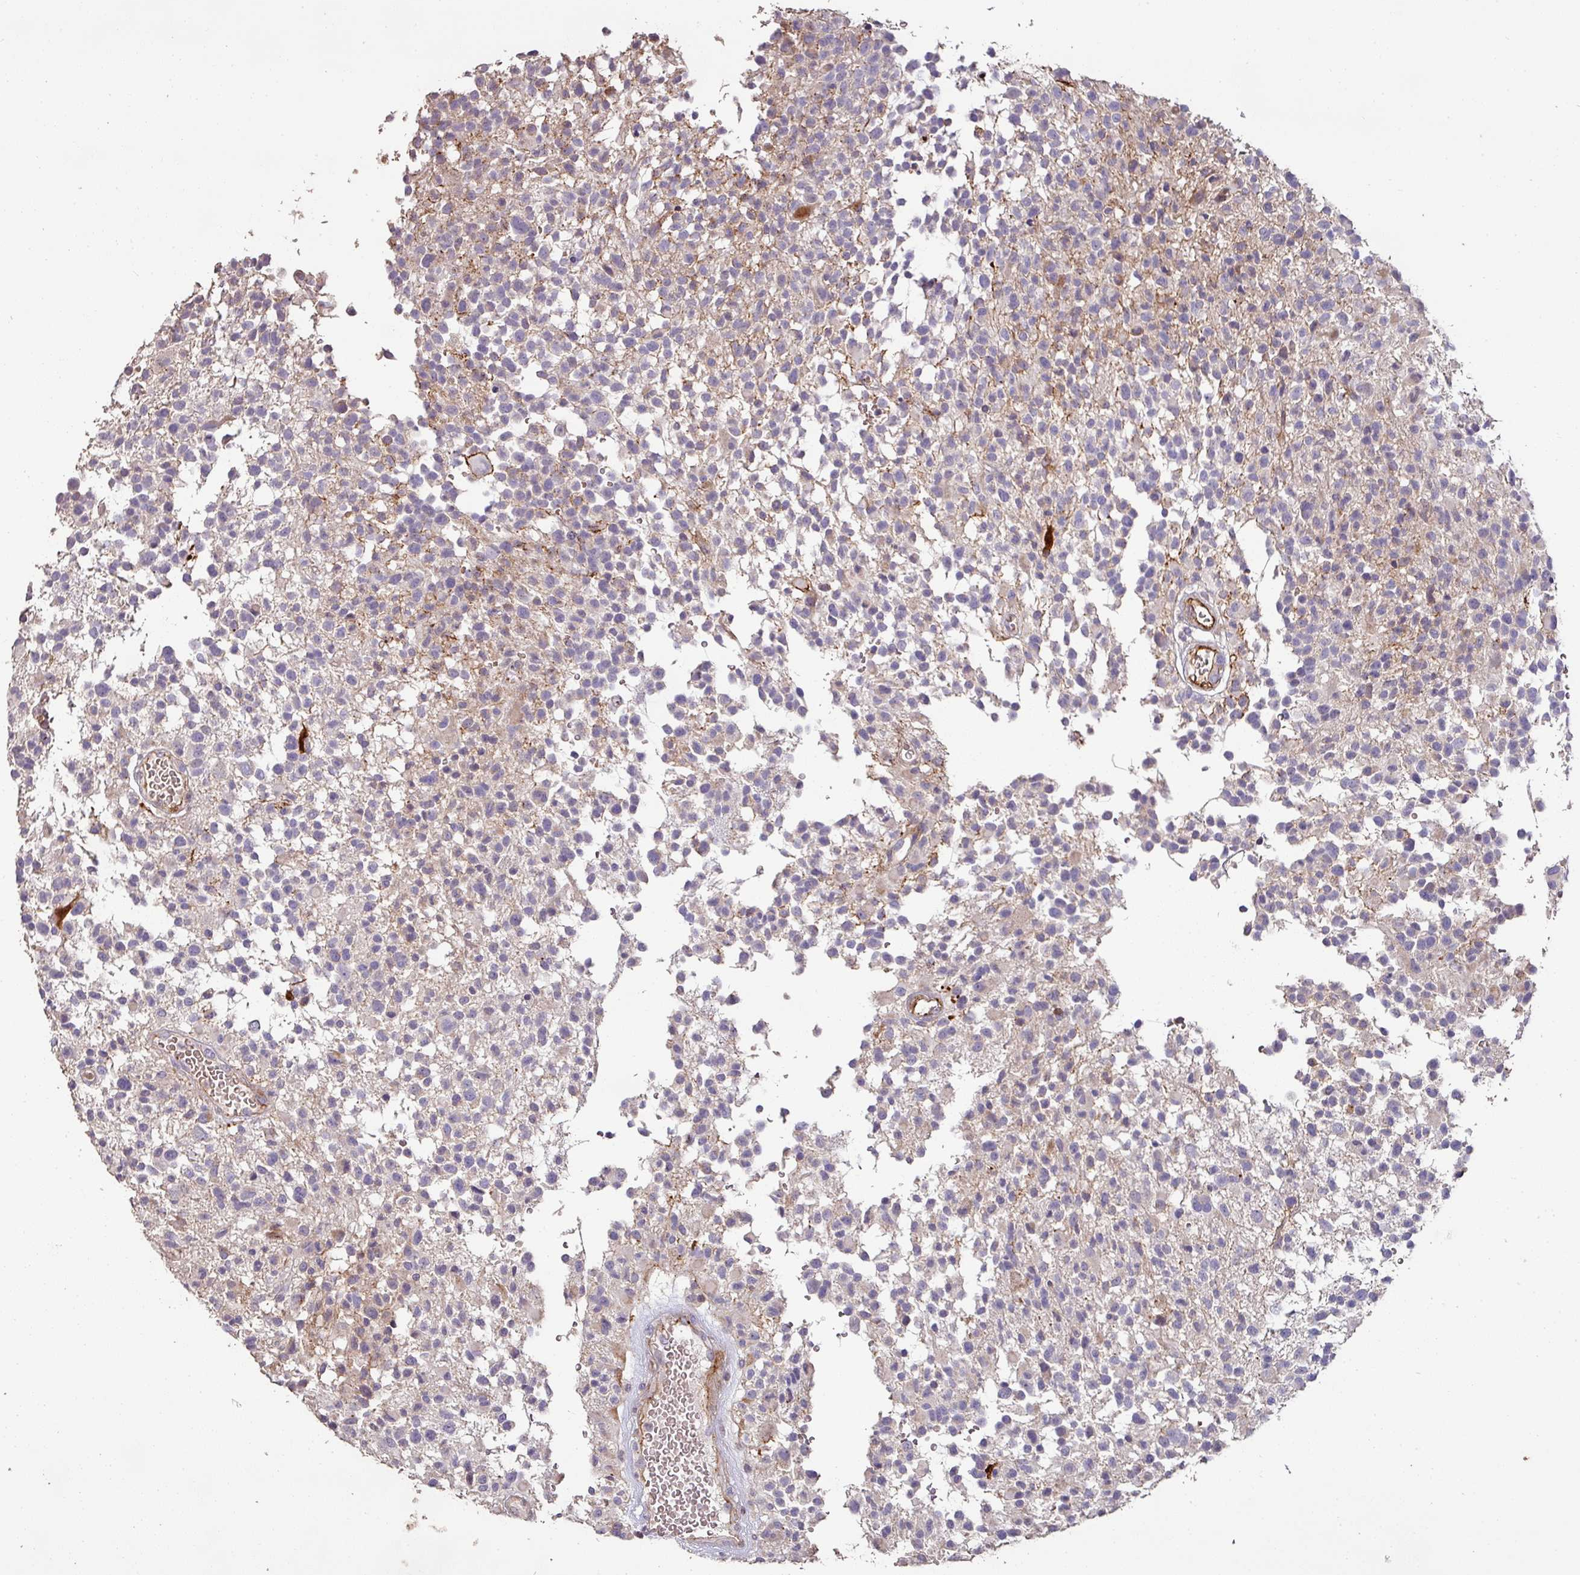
{"staining": {"intensity": "weak", "quantity": "<25%", "location": "cytoplasmic/membranous"}, "tissue": "glioma", "cell_type": "Tumor cells", "image_type": "cancer", "snomed": [{"axis": "morphology", "description": "Glioma, malignant, High grade"}, {"axis": "morphology", "description": "Glioblastoma, NOS"}, {"axis": "topography", "description": "Brain"}], "caption": "IHC image of neoplastic tissue: human glioblastoma stained with DAB displays no significant protein staining in tumor cells.", "gene": "RPL23A", "patient": {"sex": "male", "age": 60}}